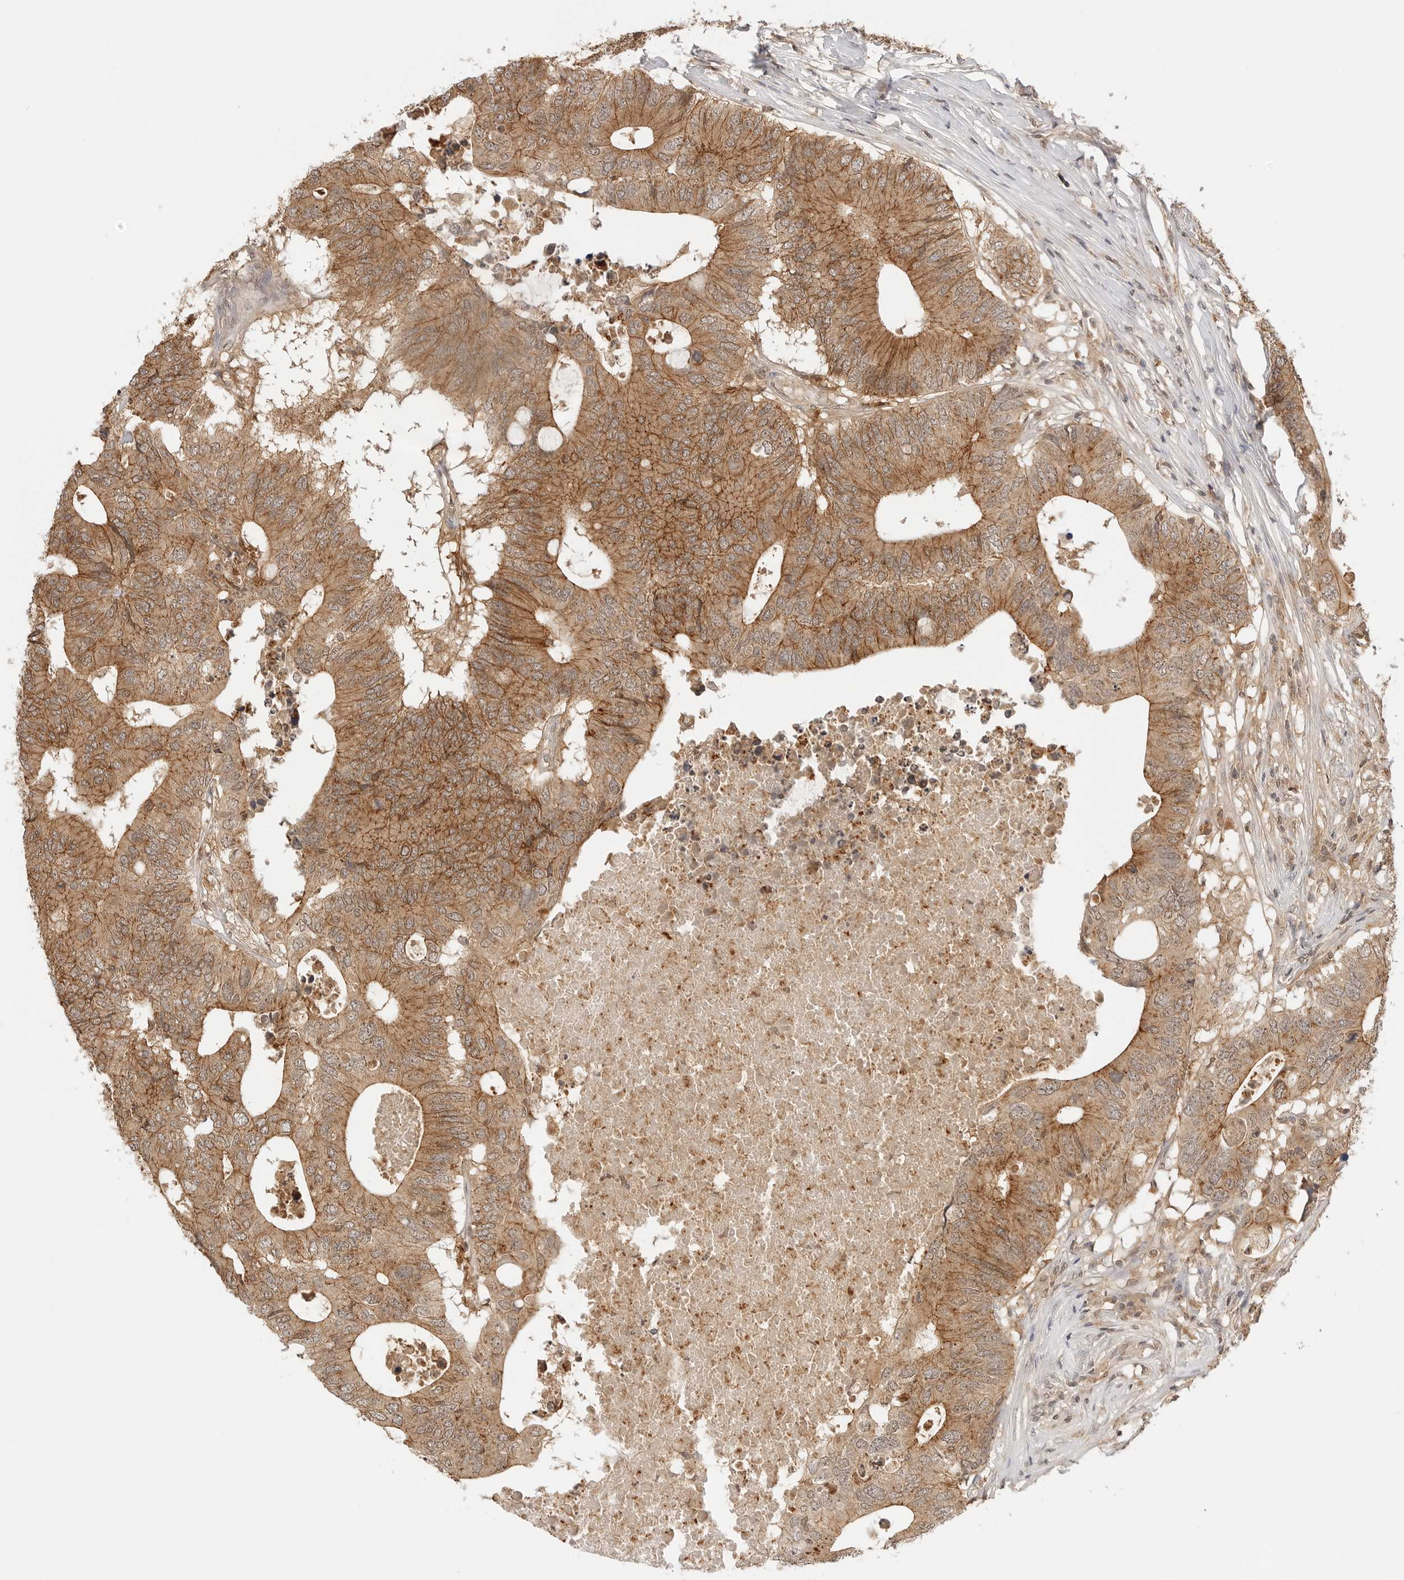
{"staining": {"intensity": "moderate", "quantity": ">75%", "location": "cytoplasmic/membranous"}, "tissue": "colorectal cancer", "cell_type": "Tumor cells", "image_type": "cancer", "snomed": [{"axis": "morphology", "description": "Adenocarcinoma, NOS"}, {"axis": "topography", "description": "Colon"}], "caption": "IHC of colorectal adenocarcinoma reveals medium levels of moderate cytoplasmic/membranous expression in about >75% of tumor cells.", "gene": "EPHA1", "patient": {"sex": "male", "age": 71}}